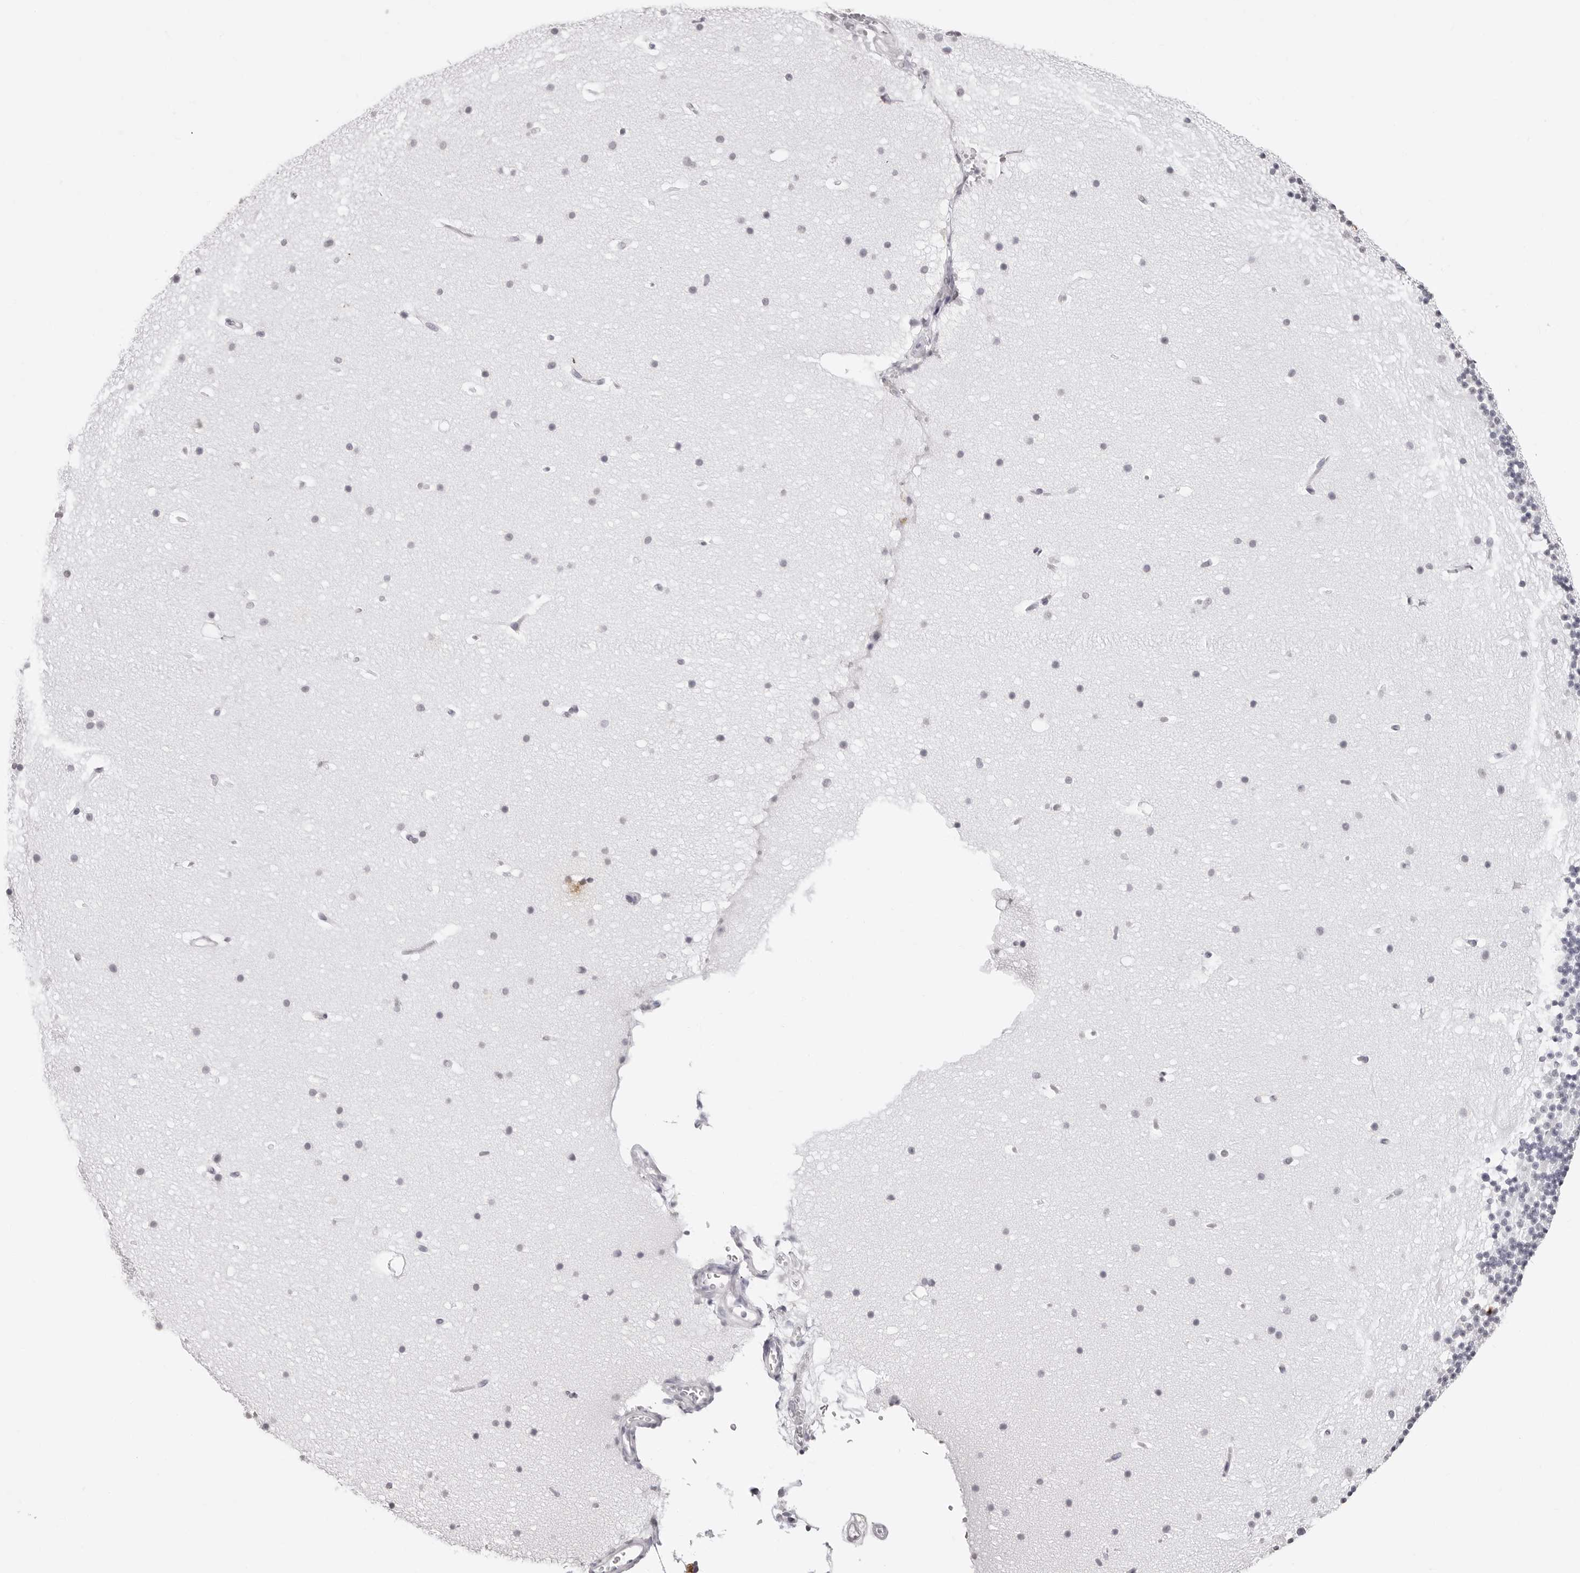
{"staining": {"intensity": "negative", "quantity": "none", "location": "none"}, "tissue": "cerebellum", "cell_type": "Cells in granular layer", "image_type": "normal", "snomed": [{"axis": "morphology", "description": "Normal tissue, NOS"}, {"axis": "topography", "description": "Cerebellum"}], "caption": "IHC of benign cerebellum reveals no expression in cells in granular layer.", "gene": "CST5", "patient": {"sex": "male", "age": 57}}